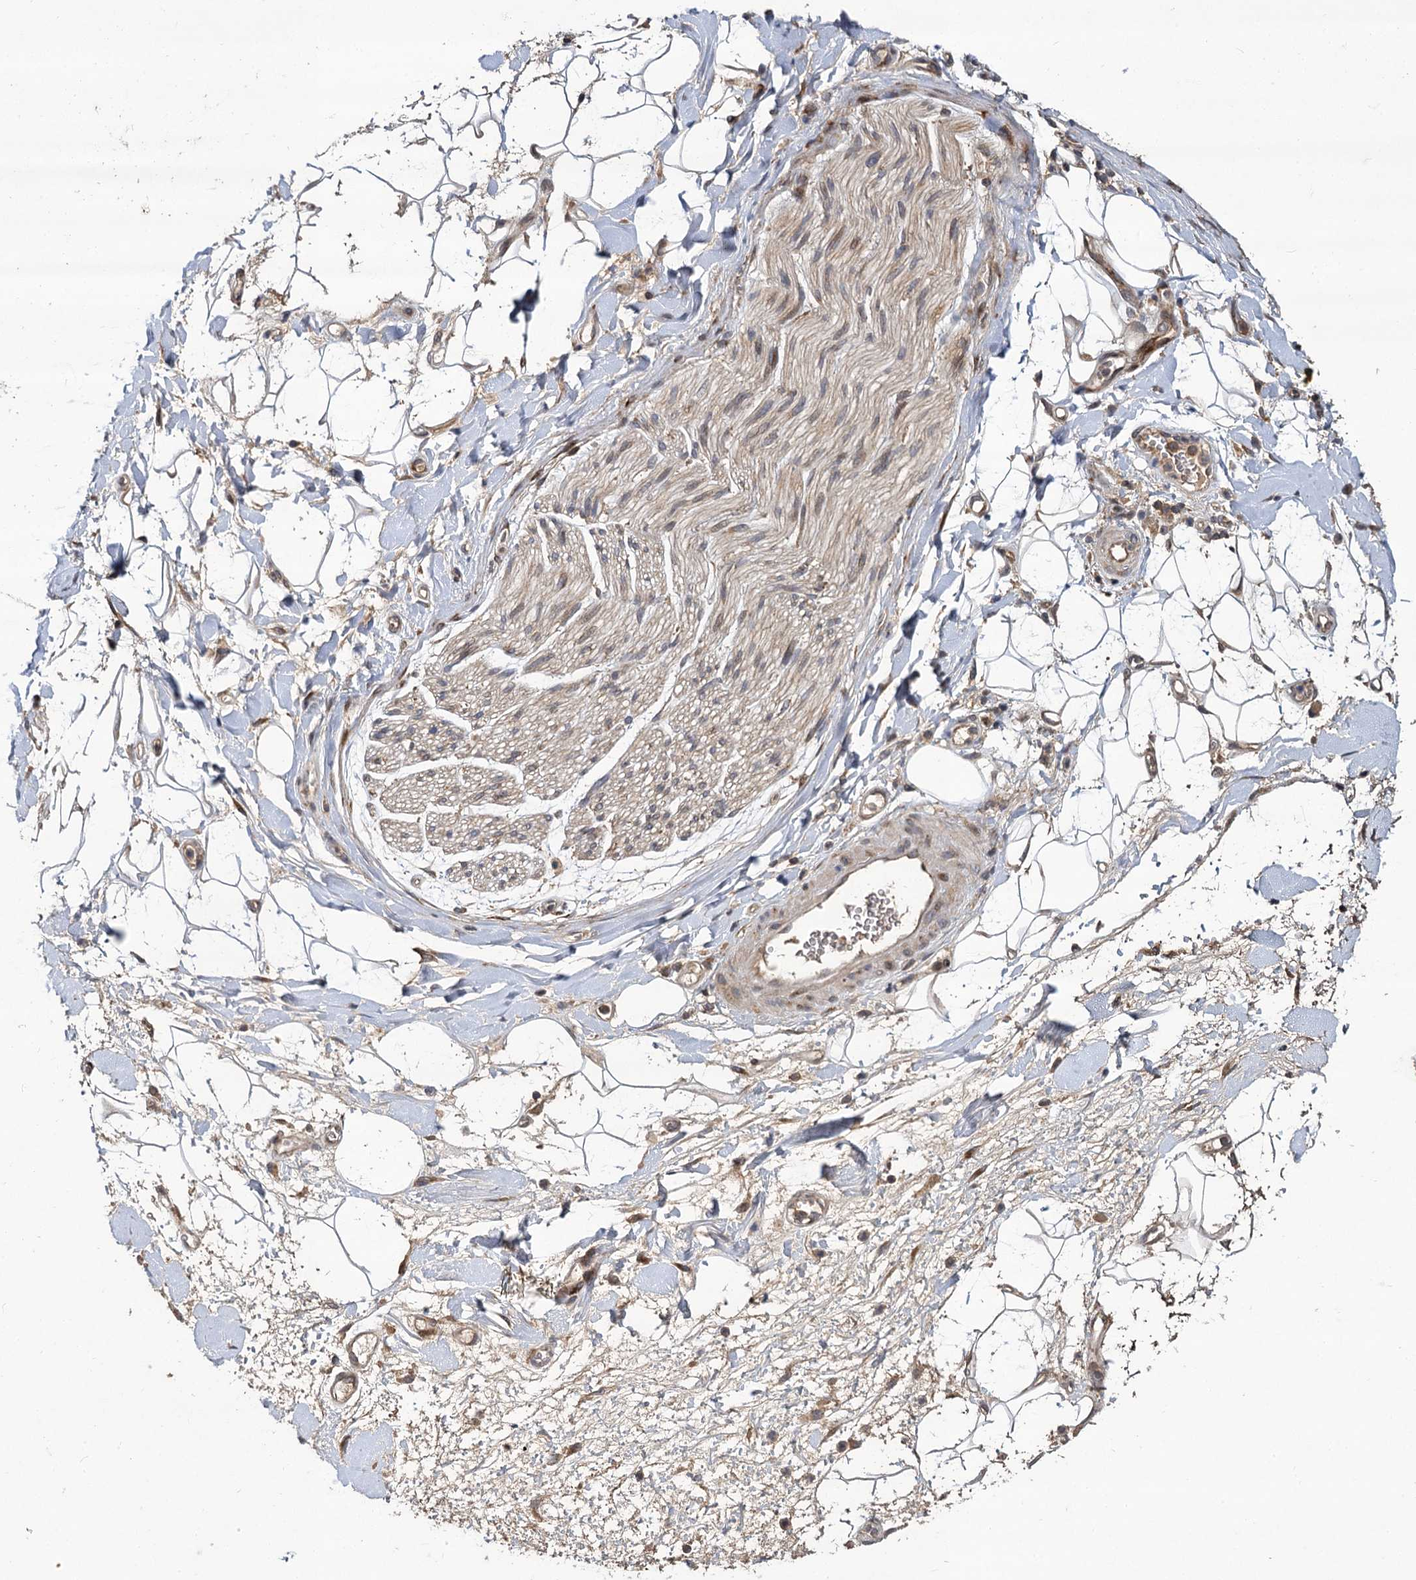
{"staining": {"intensity": "negative", "quantity": "none", "location": "none"}, "tissue": "adipose tissue", "cell_type": "Adipocytes", "image_type": "normal", "snomed": [{"axis": "morphology", "description": "Normal tissue, NOS"}, {"axis": "morphology", "description": "Adenocarcinoma, NOS"}, {"axis": "topography", "description": "Pancreas"}, {"axis": "topography", "description": "Peripheral nerve tissue"}], "caption": "DAB (3,3'-diaminobenzidine) immunohistochemical staining of unremarkable adipose tissue reveals no significant staining in adipocytes.", "gene": "INPPL1", "patient": {"sex": "male", "age": 59}}